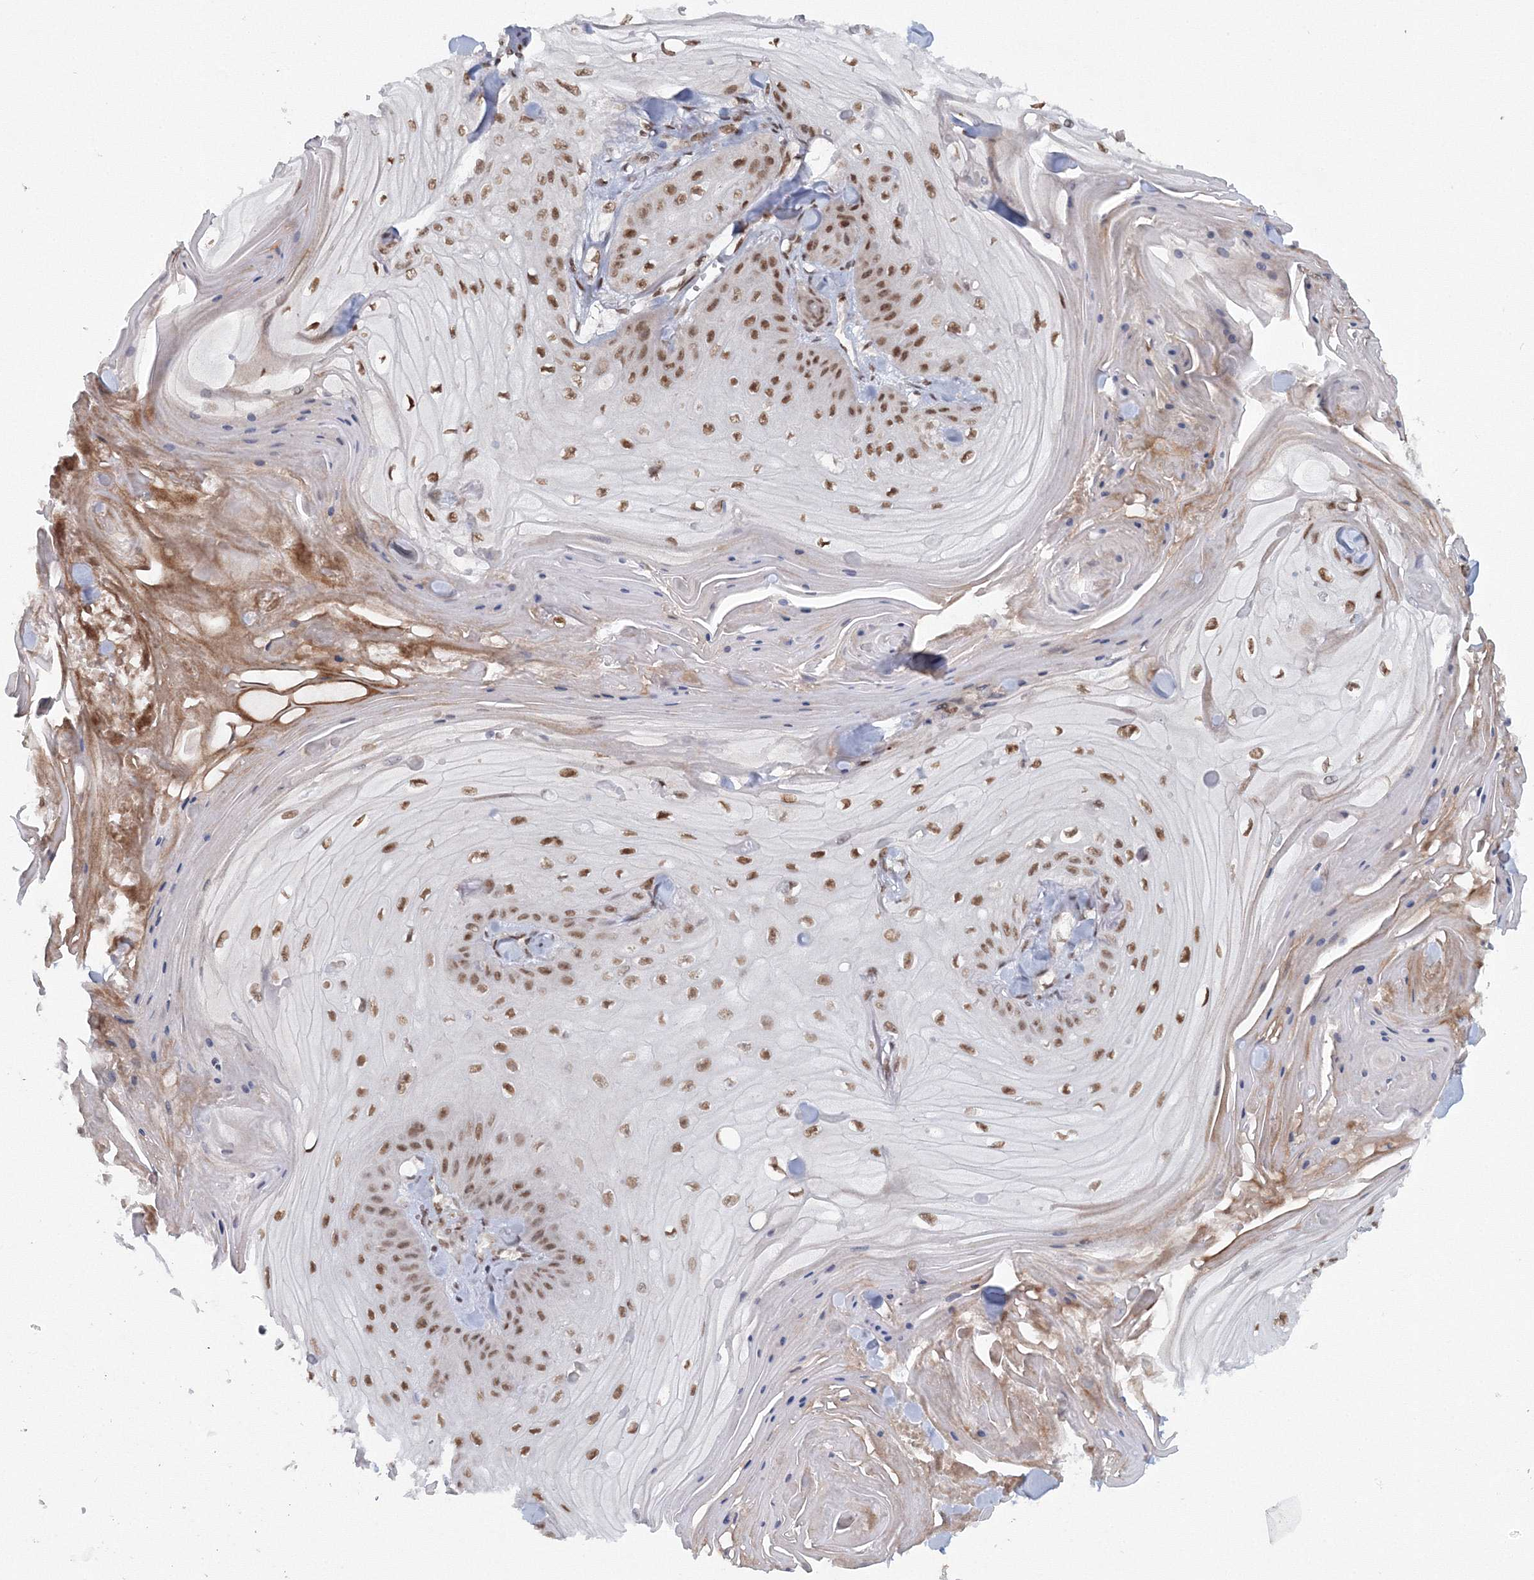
{"staining": {"intensity": "moderate", "quantity": ">75%", "location": "nuclear"}, "tissue": "skin cancer", "cell_type": "Tumor cells", "image_type": "cancer", "snomed": [{"axis": "morphology", "description": "Squamous cell carcinoma, NOS"}, {"axis": "topography", "description": "Skin"}], "caption": "Immunohistochemical staining of human squamous cell carcinoma (skin) exhibits medium levels of moderate nuclear staining in approximately >75% of tumor cells. (Brightfield microscopy of DAB IHC at high magnification).", "gene": "C3orf33", "patient": {"sex": "male", "age": 74}}